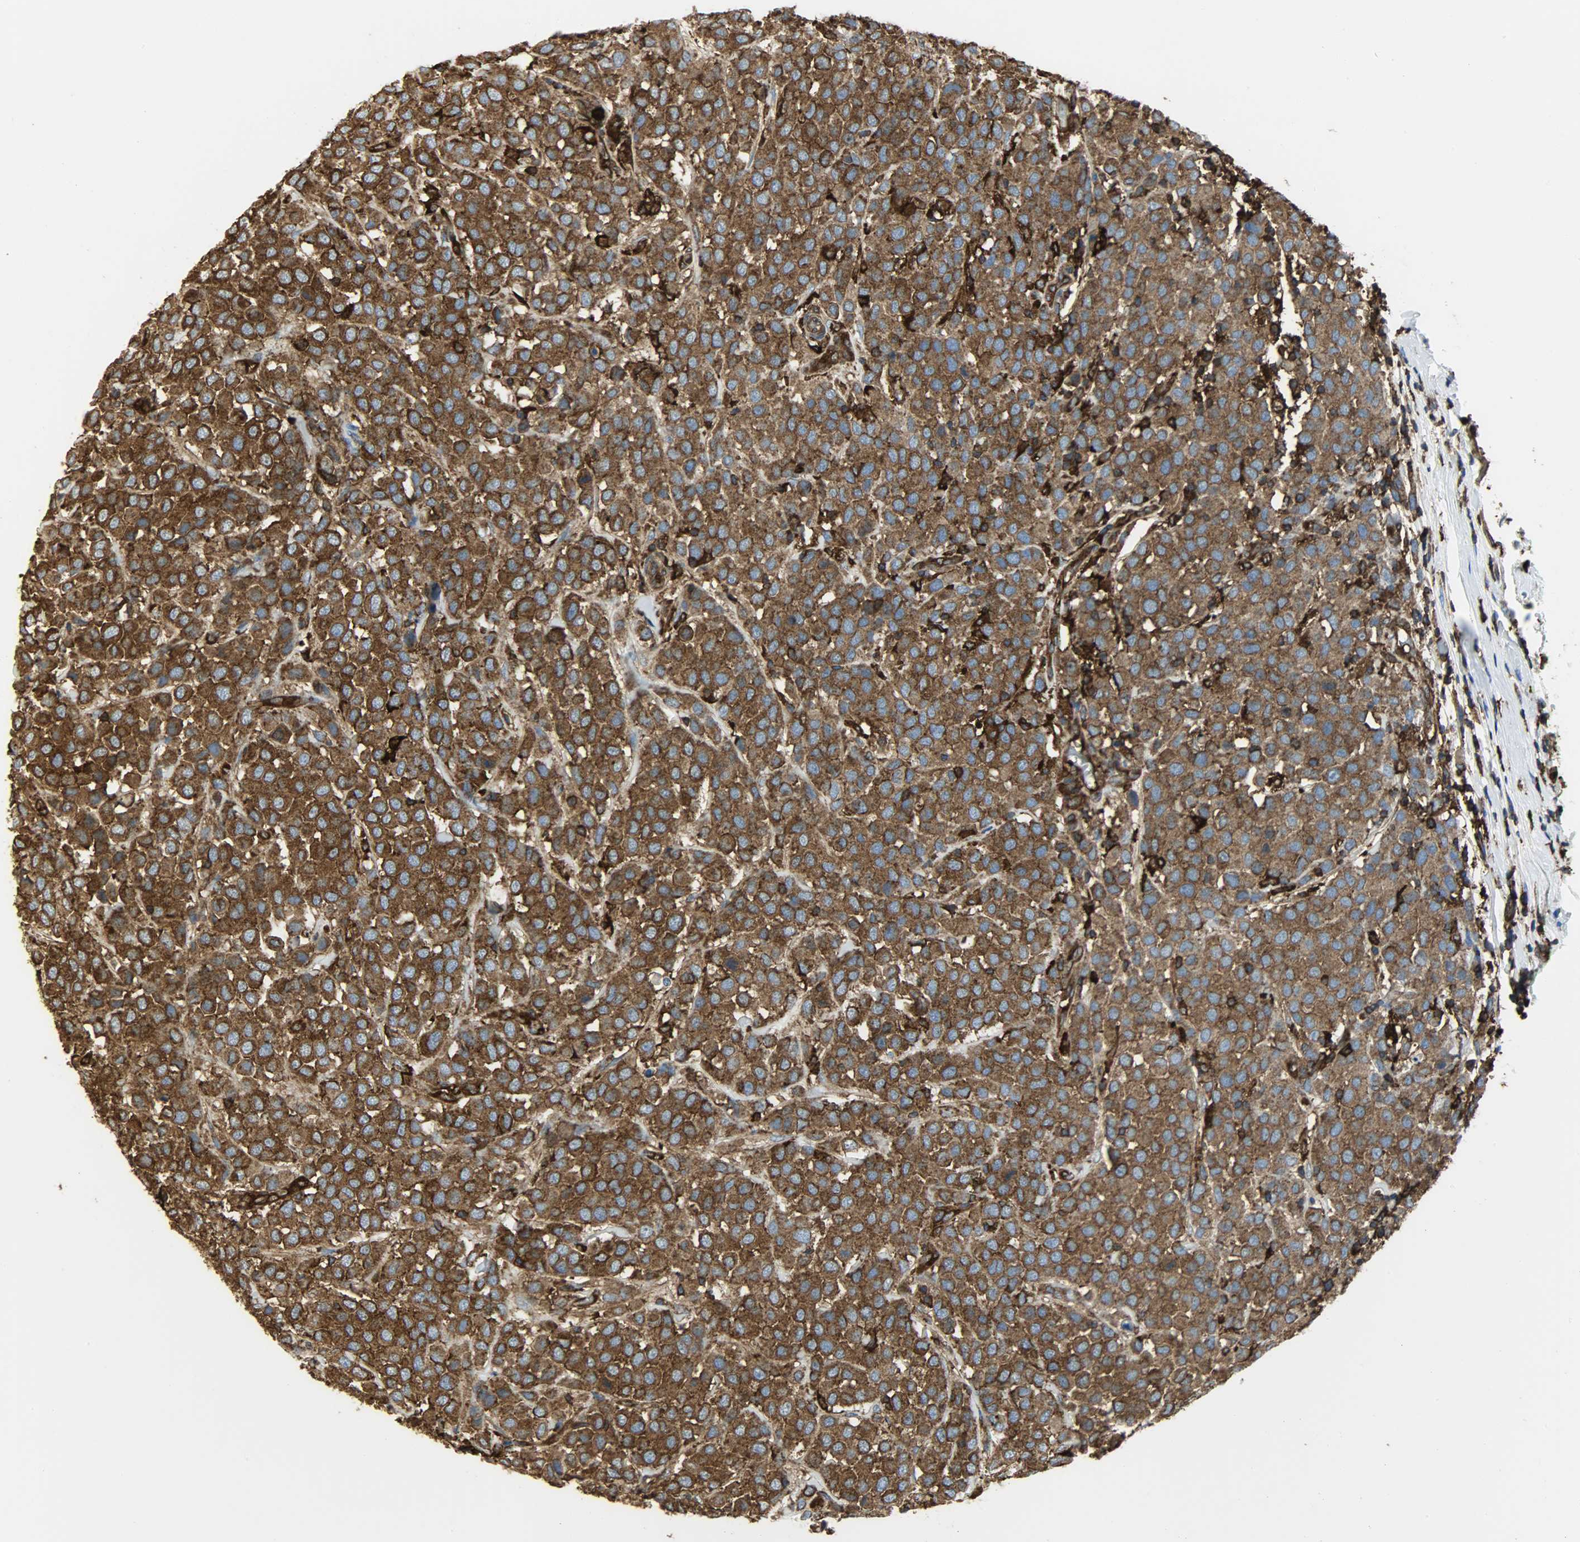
{"staining": {"intensity": "strong", "quantity": ">75%", "location": "cytoplasmic/membranous"}, "tissue": "breast cancer", "cell_type": "Tumor cells", "image_type": "cancer", "snomed": [{"axis": "morphology", "description": "Duct carcinoma"}, {"axis": "topography", "description": "Breast"}], "caption": "The immunohistochemical stain highlights strong cytoplasmic/membranous expression in tumor cells of invasive ductal carcinoma (breast) tissue. (DAB (3,3'-diaminobenzidine) IHC, brown staining for protein, blue staining for nuclei).", "gene": "VASP", "patient": {"sex": "female", "age": 61}}